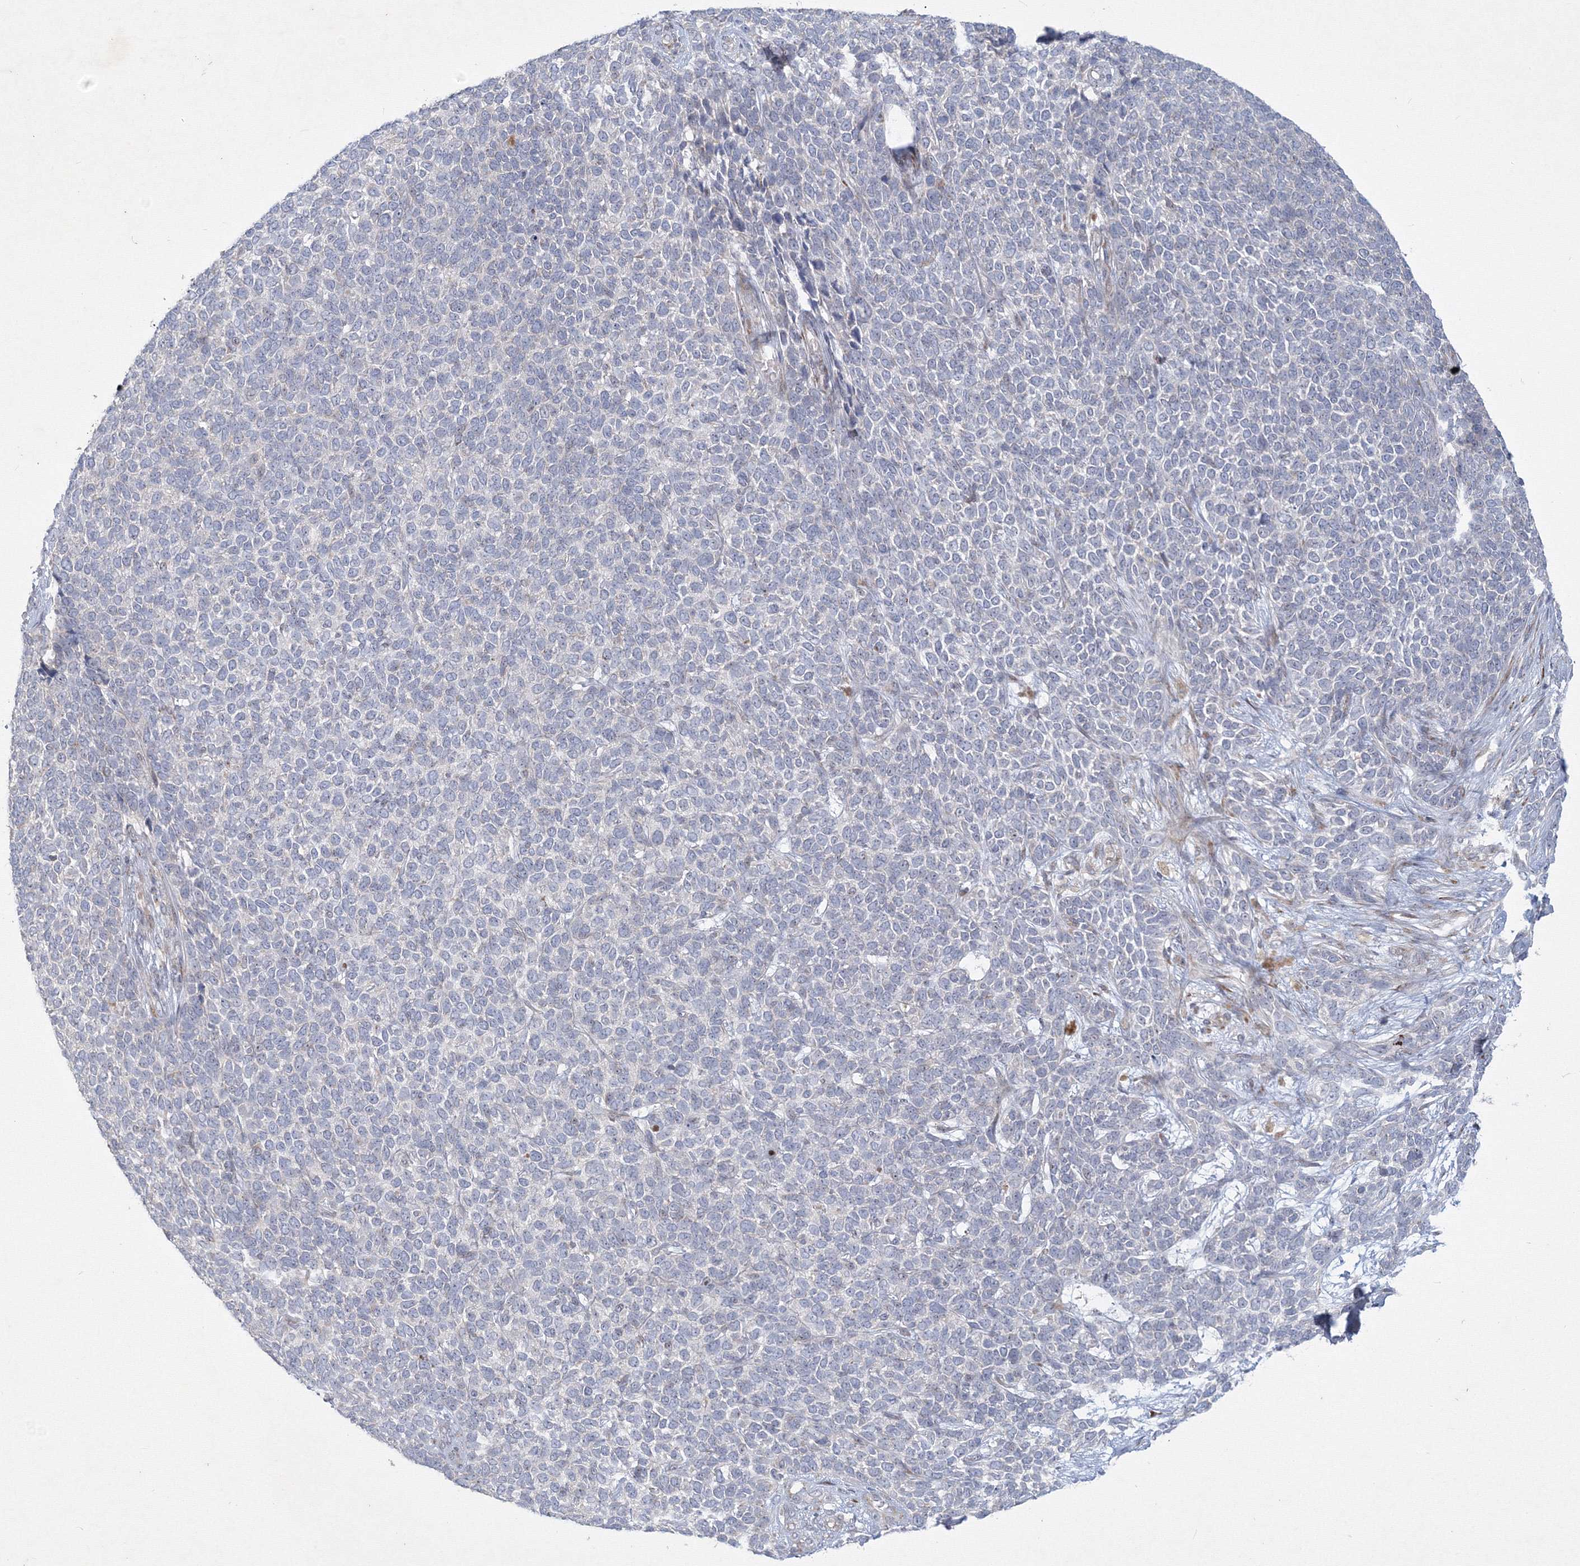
{"staining": {"intensity": "negative", "quantity": "none", "location": "none"}, "tissue": "skin cancer", "cell_type": "Tumor cells", "image_type": "cancer", "snomed": [{"axis": "morphology", "description": "Basal cell carcinoma"}, {"axis": "topography", "description": "Skin"}], "caption": "This is an IHC histopathology image of skin cancer (basal cell carcinoma). There is no staining in tumor cells.", "gene": "WDR49", "patient": {"sex": "female", "age": 84}}